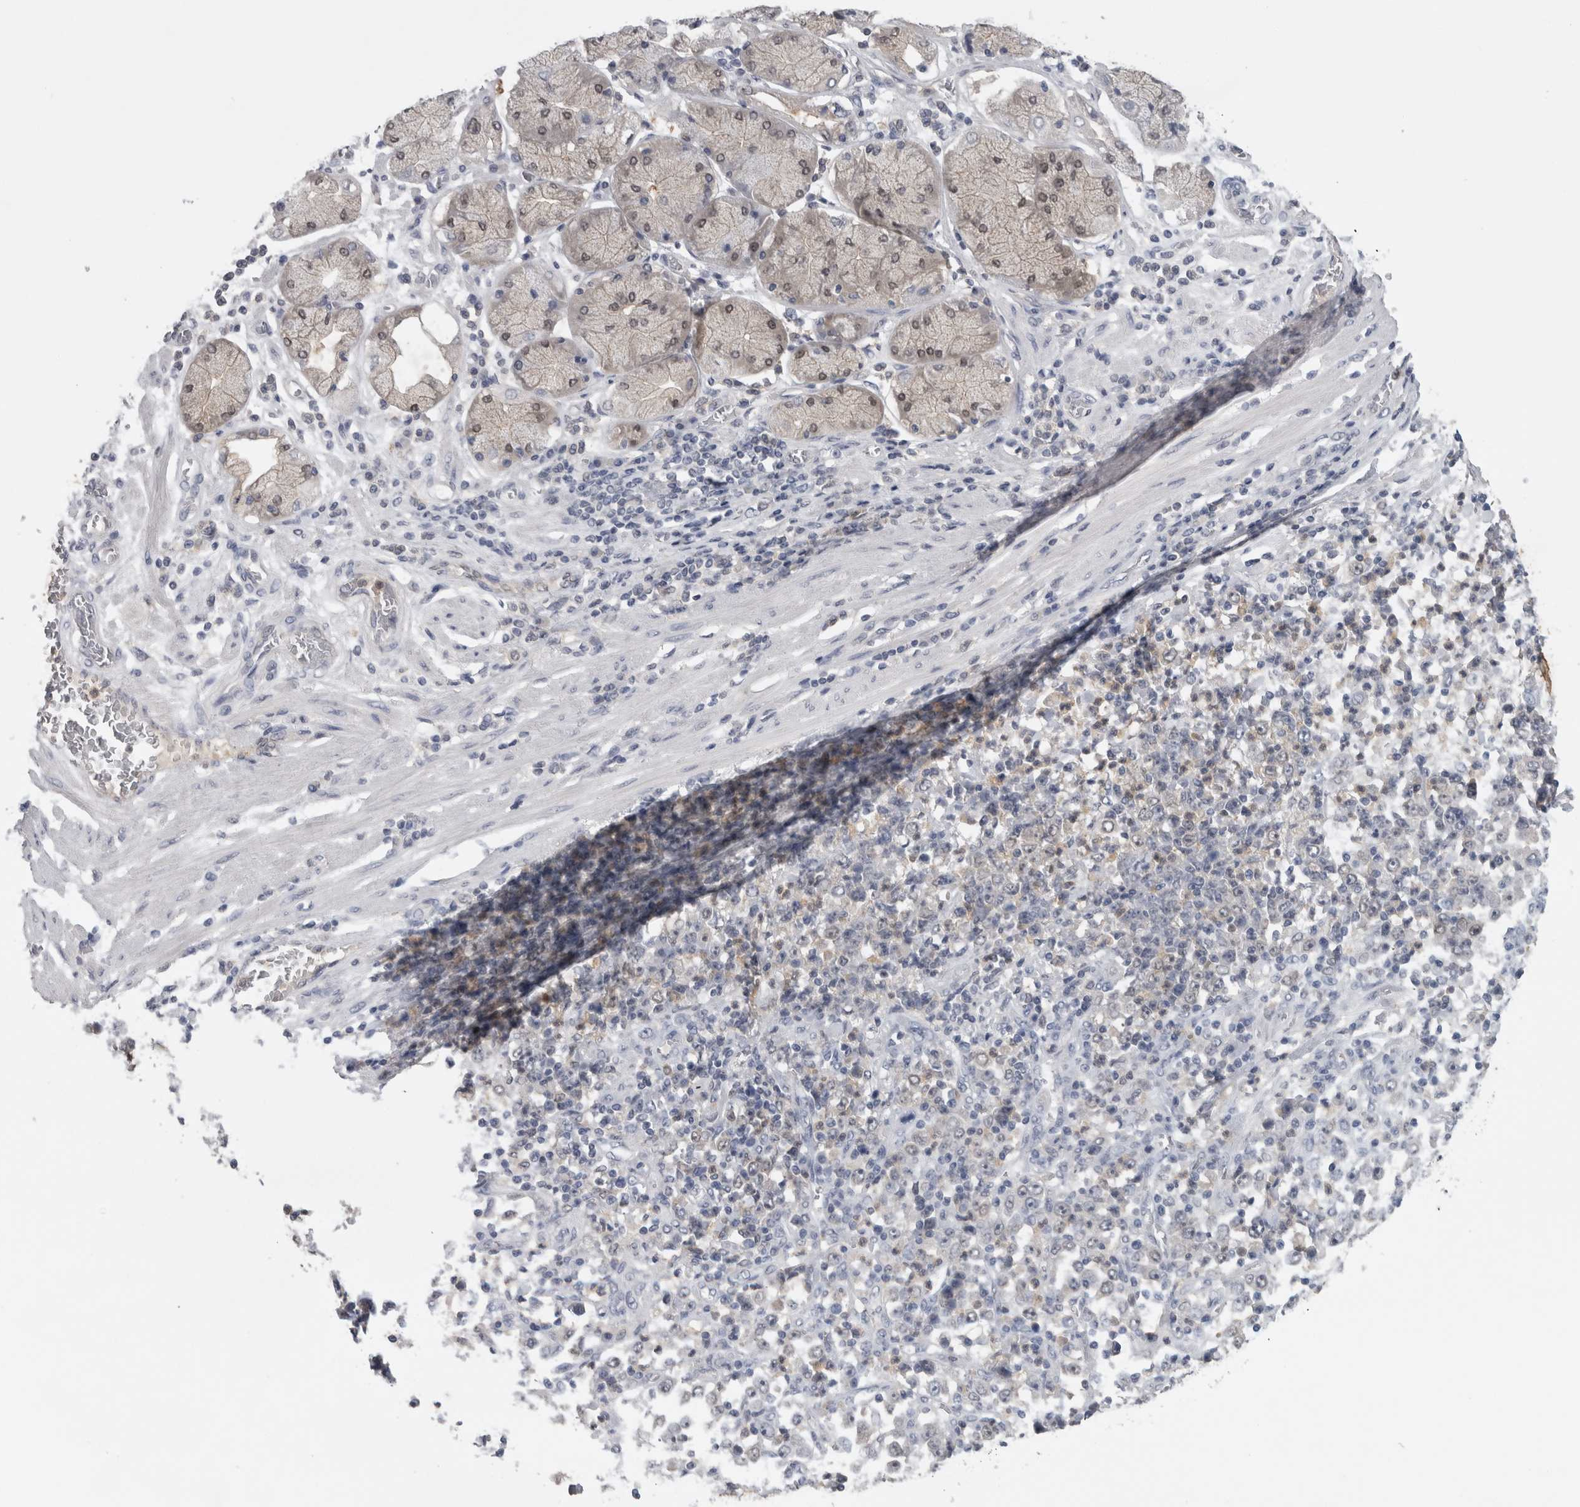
{"staining": {"intensity": "weak", "quantity": "<25%", "location": "nuclear"}, "tissue": "stomach cancer", "cell_type": "Tumor cells", "image_type": "cancer", "snomed": [{"axis": "morphology", "description": "Normal tissue, NOS"}, {"axis": "morphology", "description": "Adenocarcinoma, NOS"}, {"axis": "topography", "description": "Stomach, upper"}, {"axis": "topography", "description": "Stomach"}], "caption": "Protein analysis of adenocarcinoma (stomach) reveals no significant positivity in tumor cells.", "gene": "NAPRT", "patient": {"sex": "male", "age": 59}}